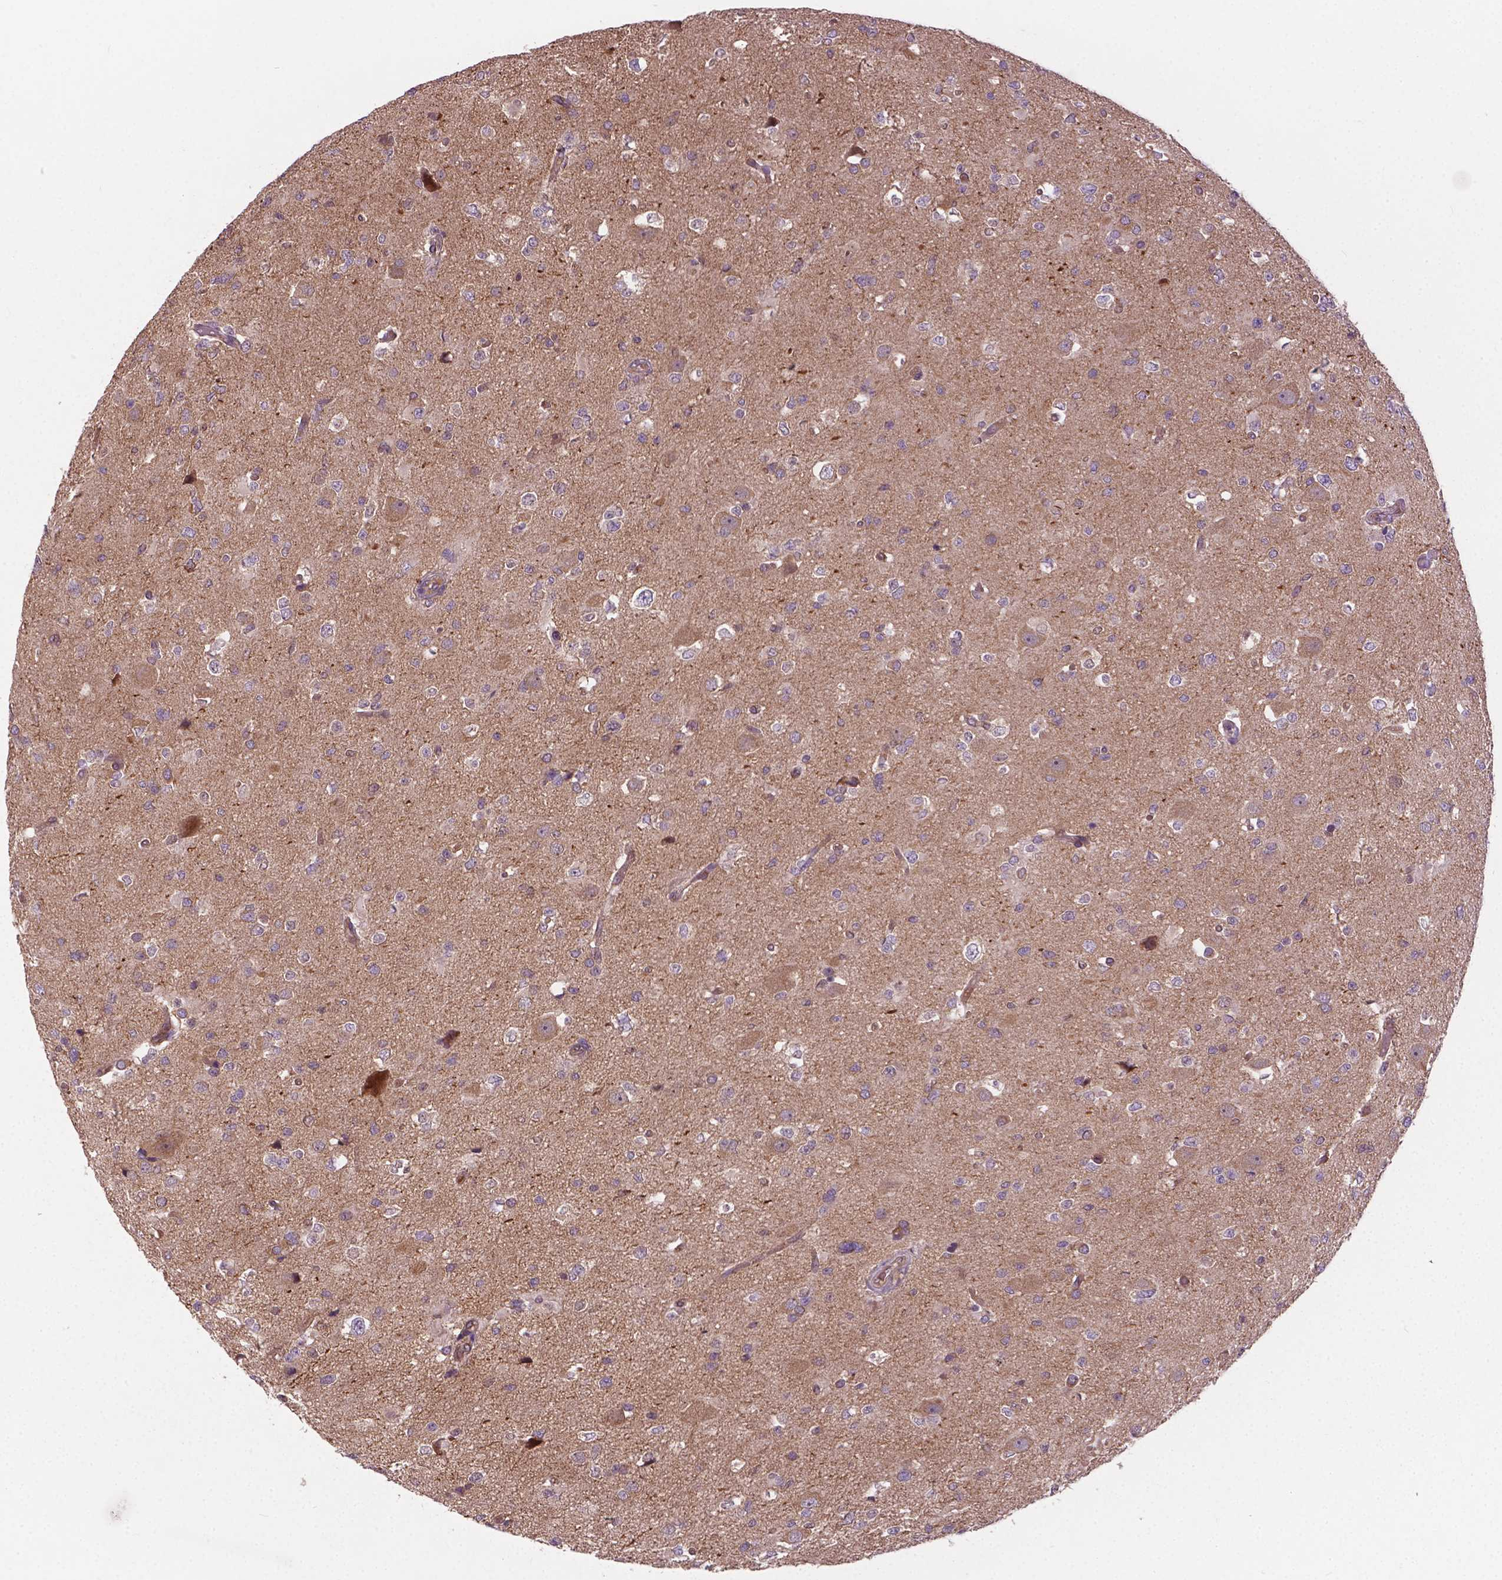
{"staining": {"intensity": "negative", "quantity": "none", "location": "none"}, "tissue": "glioma", "cell_type": "Tumor cells", "image_type": "cancer", "snomed": [{"axis": "morphology", "description": "Glioma, malignant, Low grade"}, {"axis": "topography", "description": "Brain"}], "caption": "Immunohistochemistry photomicrograph of neoplastic tissue: low-grade glioma (malignant) stained with DAB reveals no significant protein staining in tumor cells.", "gene": "MZT1", "patient": {"sex": "female", "age": 32}}